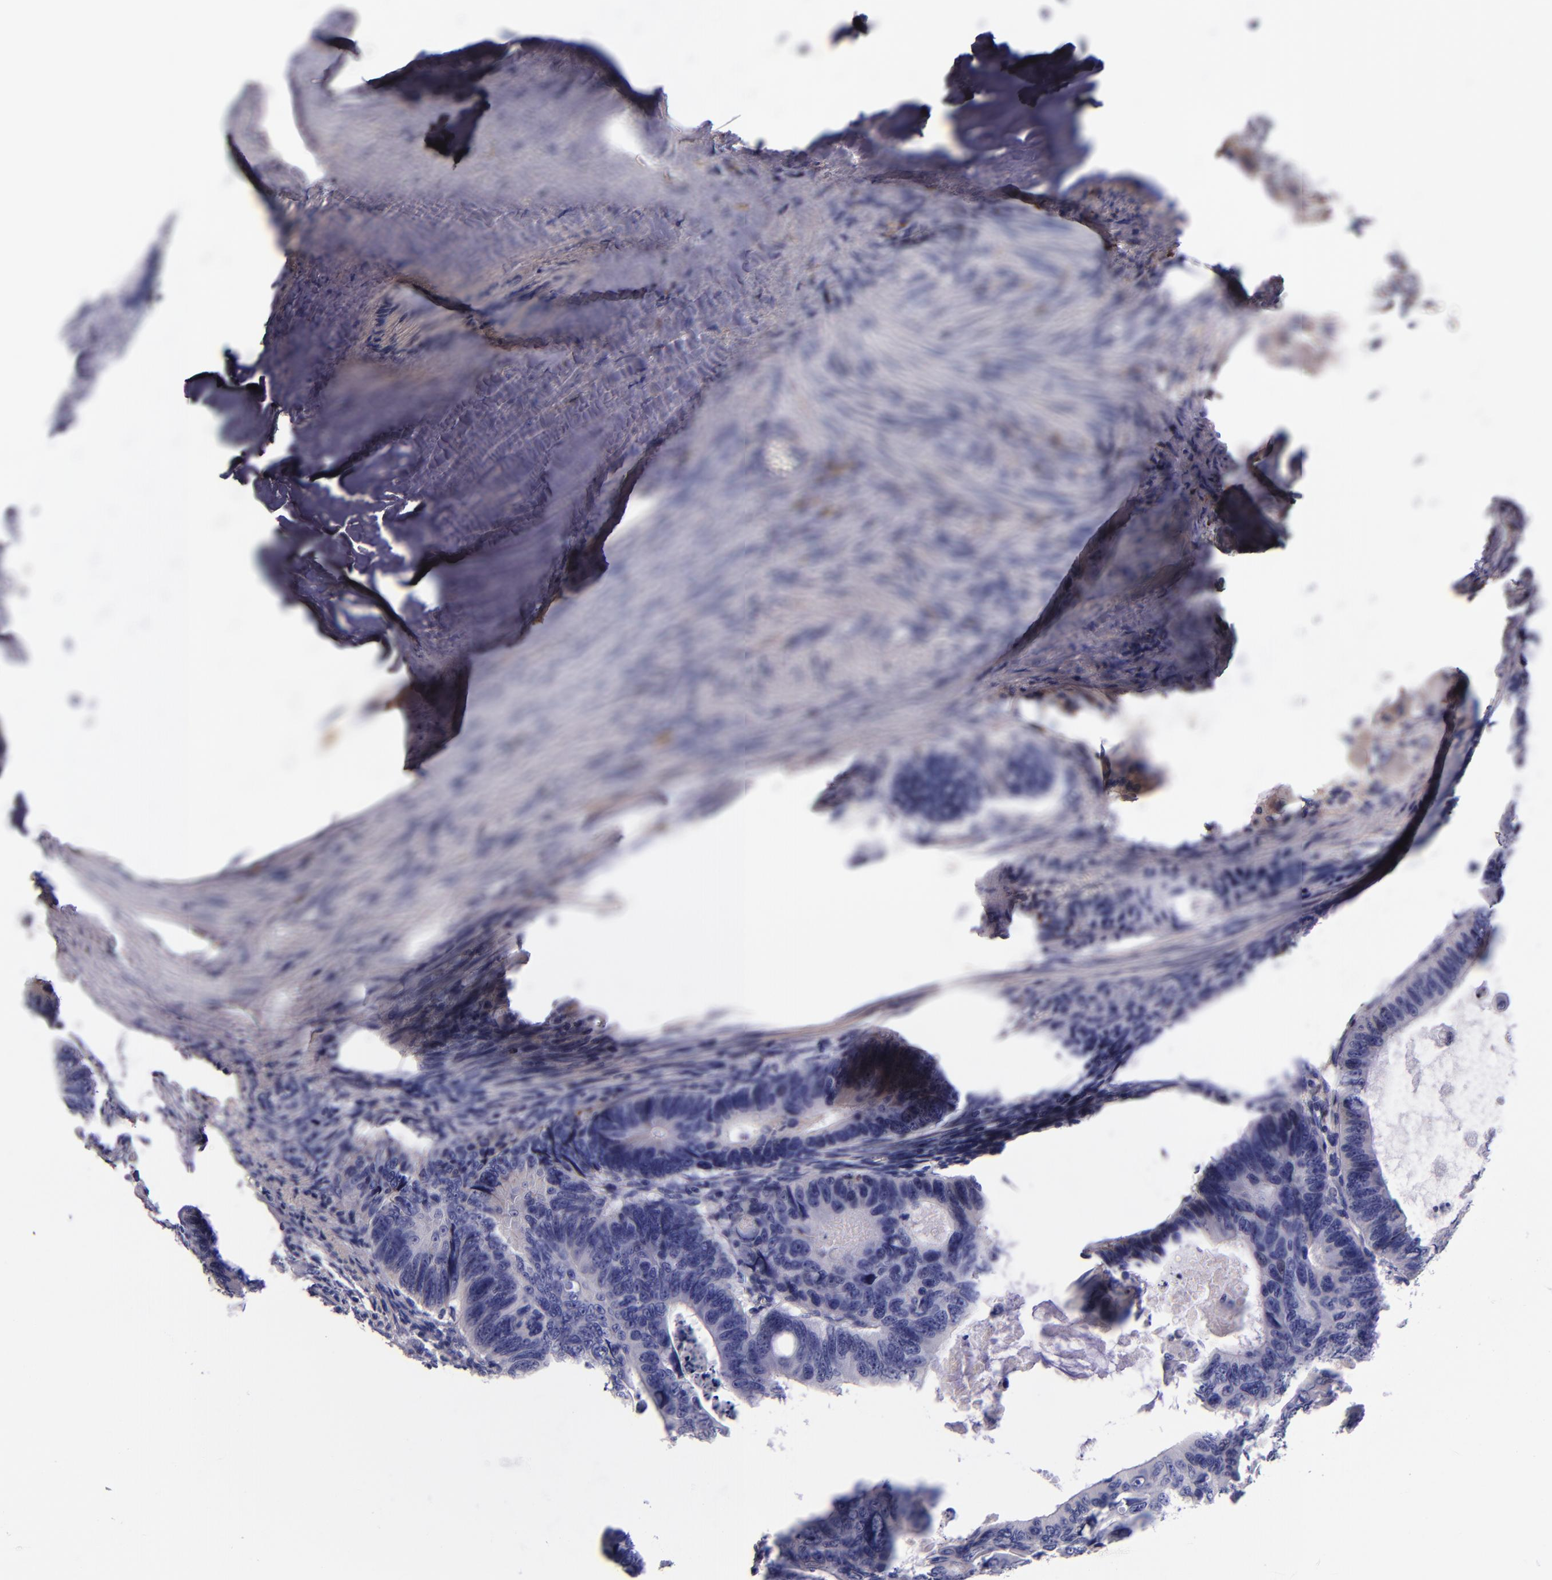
{"staining": {"intensity": "negative", "quantity": "none", "location": "none"}, "tissue": "colorectal cancer", "cell_type": "Tumor cells", "image_type": "cancer", "snomed": [{"axis": "morphology", "description": "Adenocarcinoma, NOS"}, {"axis": "topography", "description": "Colon"}], "caption": "DAB (3,3'-diaminobenzidine) immunohistochemical staining of human adenocarcinoma (colorectal) exhibits no significant positivity in tumor cells.", "gene": "KNG1", "patient": {"sex": "female", "age": 55}}